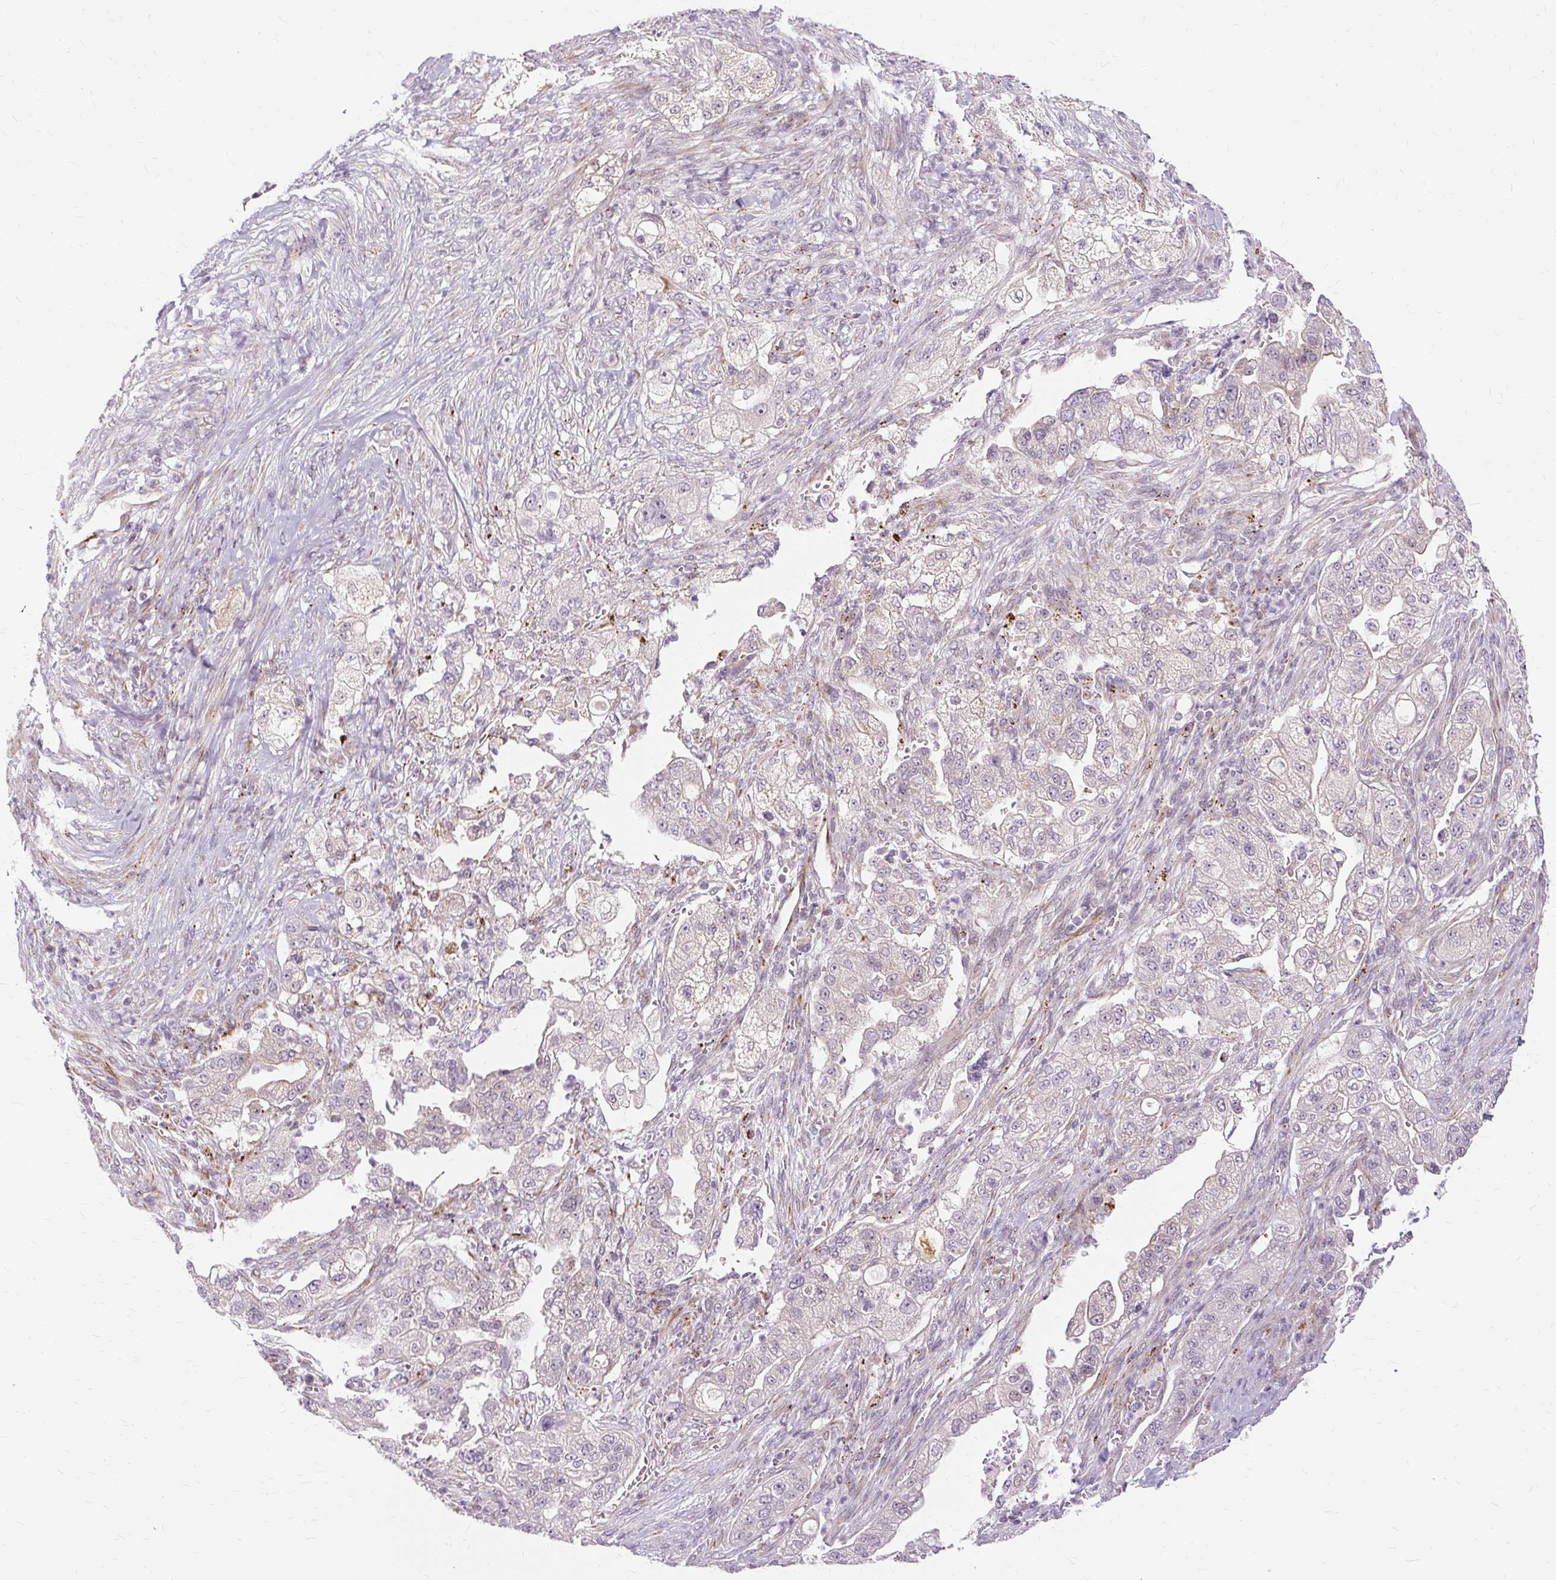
{"staining": {"intensity": "negative", "quantity": "none", "location": "none"}, "tissue": "pancreatic cancer", "cell_type": "Tumor cells", "image_type": "cancer", "snomed": [{"axis": "morphology", "description": "Adenocarcinoma, NOS"}, {"axis": "topography", "description": "Pancreas"}], "caption": "Immunohistochemical staining of pancreatic adenocarcinoma exhibits no significant staining in tumor cells.", "gene": "MMACHC", "patient": {"sex": "female", "age": 78}}